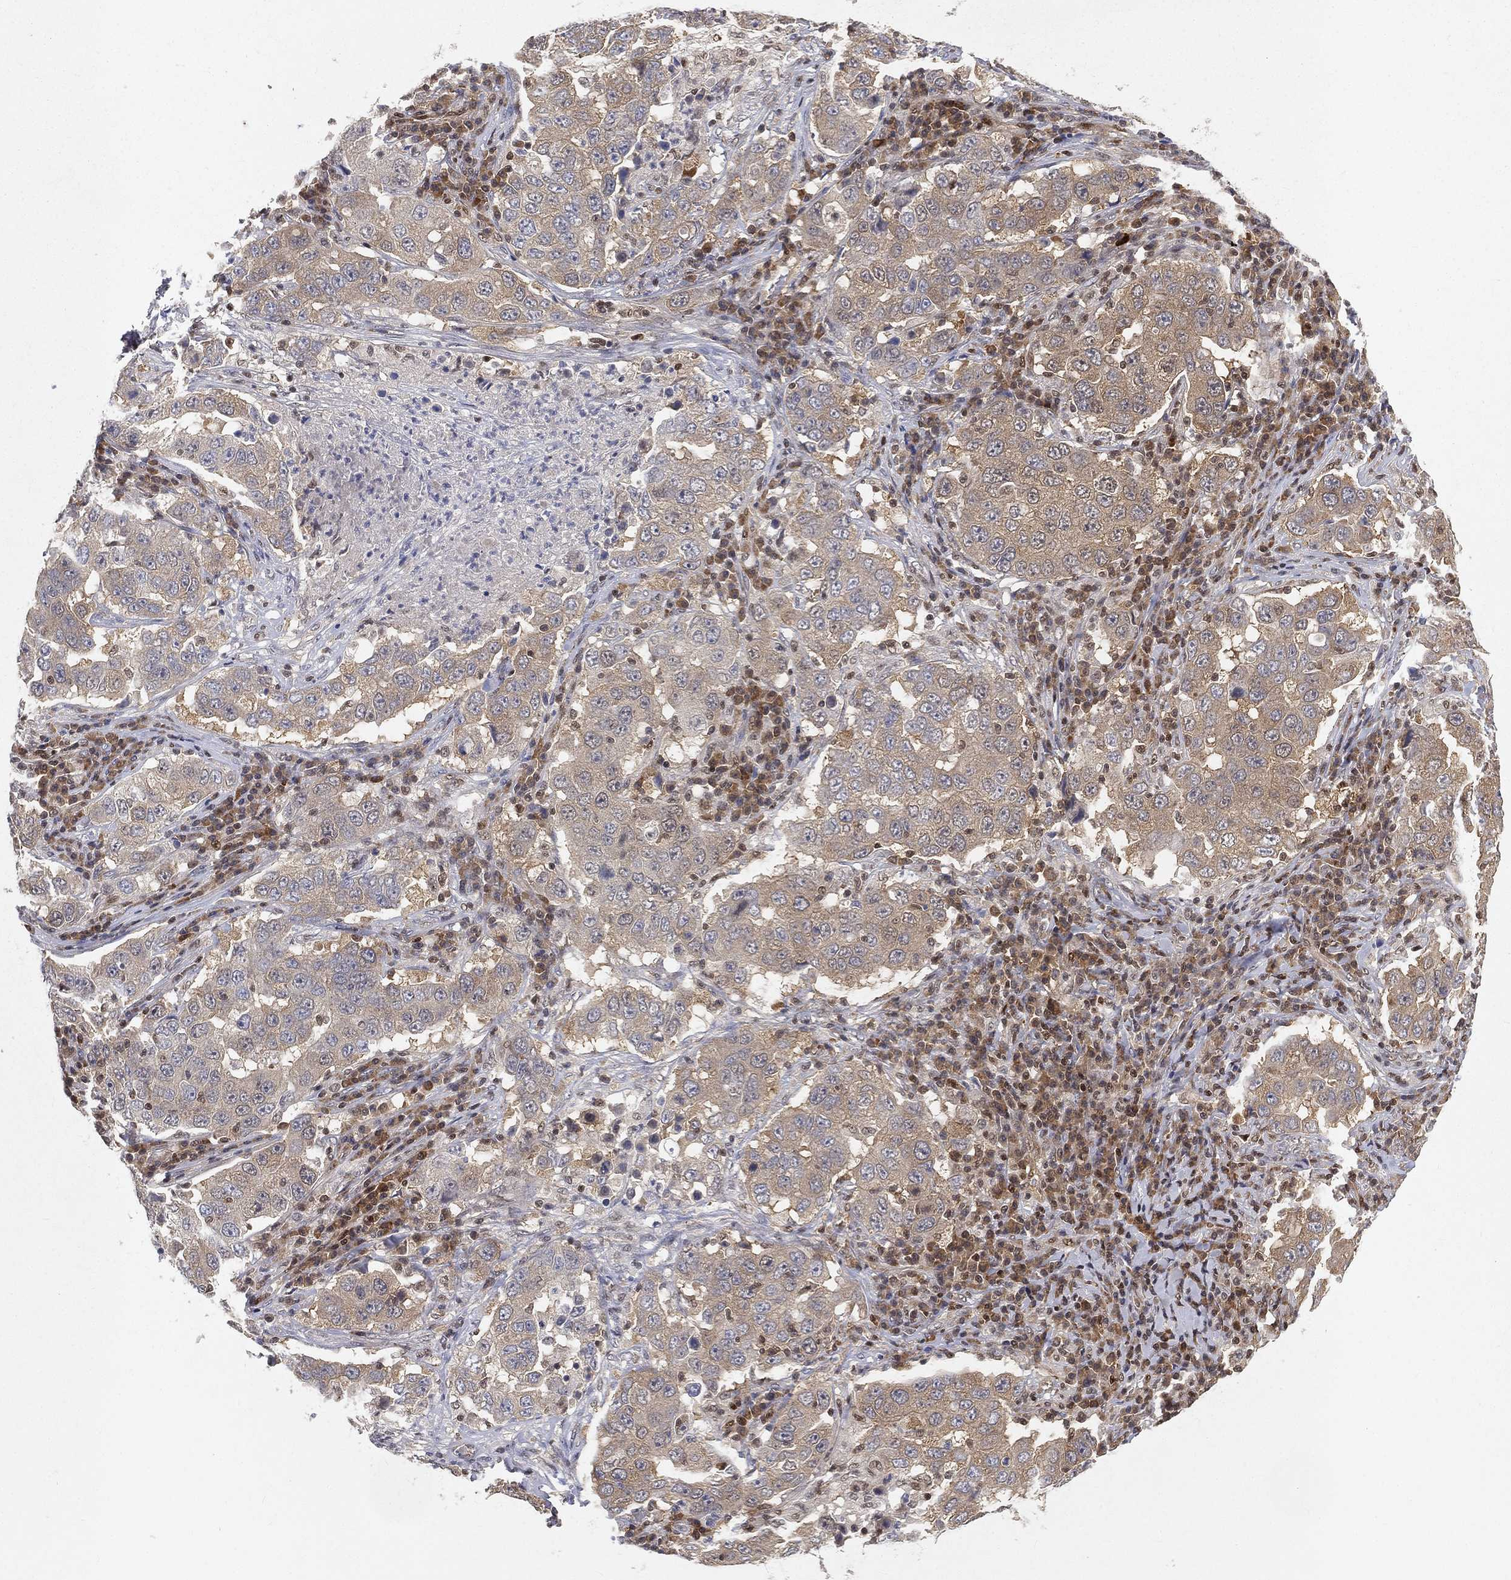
{"staining": {"intensity": "weak", "quantity": "<25%", "location": "cytoplasmic/membranous"}, "tissue": "lung cancer", "cell_type": "Tumor cells", "image_type": "cancer", "snomed": [{"axis": "morphology", "description": "Adenocarcinoma, NOS"}, {"axis": "topography", "description": "Lung"}], "caption": "This photomicrograph is of lung adenocarcinoma stained with immunohistochemistry to label a protein in brown with the nuclei are counter-stained blue. There is no expression in tumor cells. (DAB immunohistochemistry visualized using brightfield microscopy, high magnification).", "gene": "CRTC3", "patient": {"sex": "male", "age": 73}}